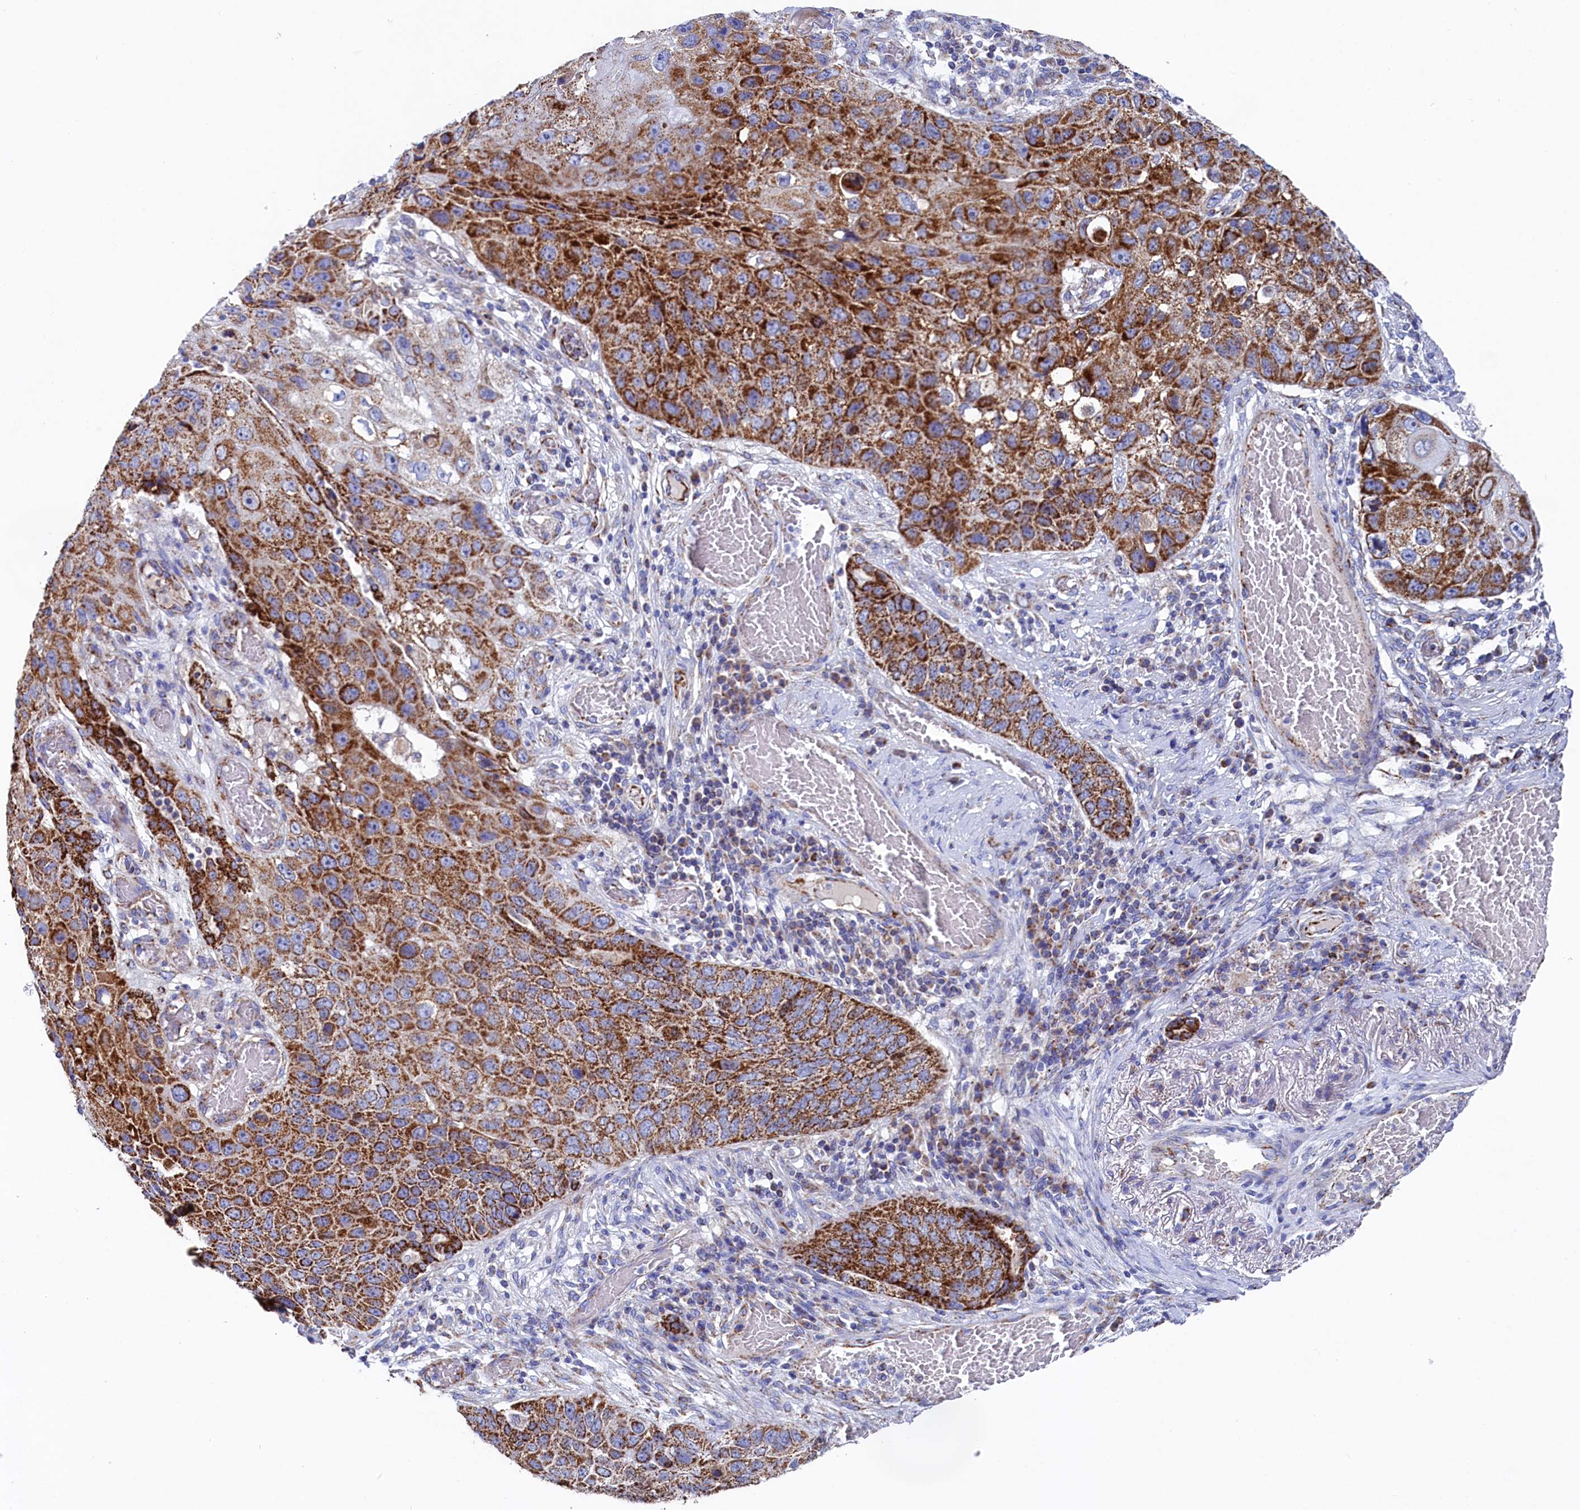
{"staining": {"intensity": "strong", "quantity": ">75%", "location": "cytoplasmic/membranous"}, "tissue": "lung cancer", "cell_type": "Tumor cells", "image_type": "cancer", "snomed": [{"axis": "morphology", "description": "Squamous cell carcinoma, NOS"}, {"axis": "topography", "description": "Lung"}], "caption": "Brown immunohistochemical staining in lung squamous cell carcinoma shows strong cytoplasmic/membranous staining in about >75% of tumor cells.", "gene": "MMAB", "patient": {"sex": "male", "age": 61}}